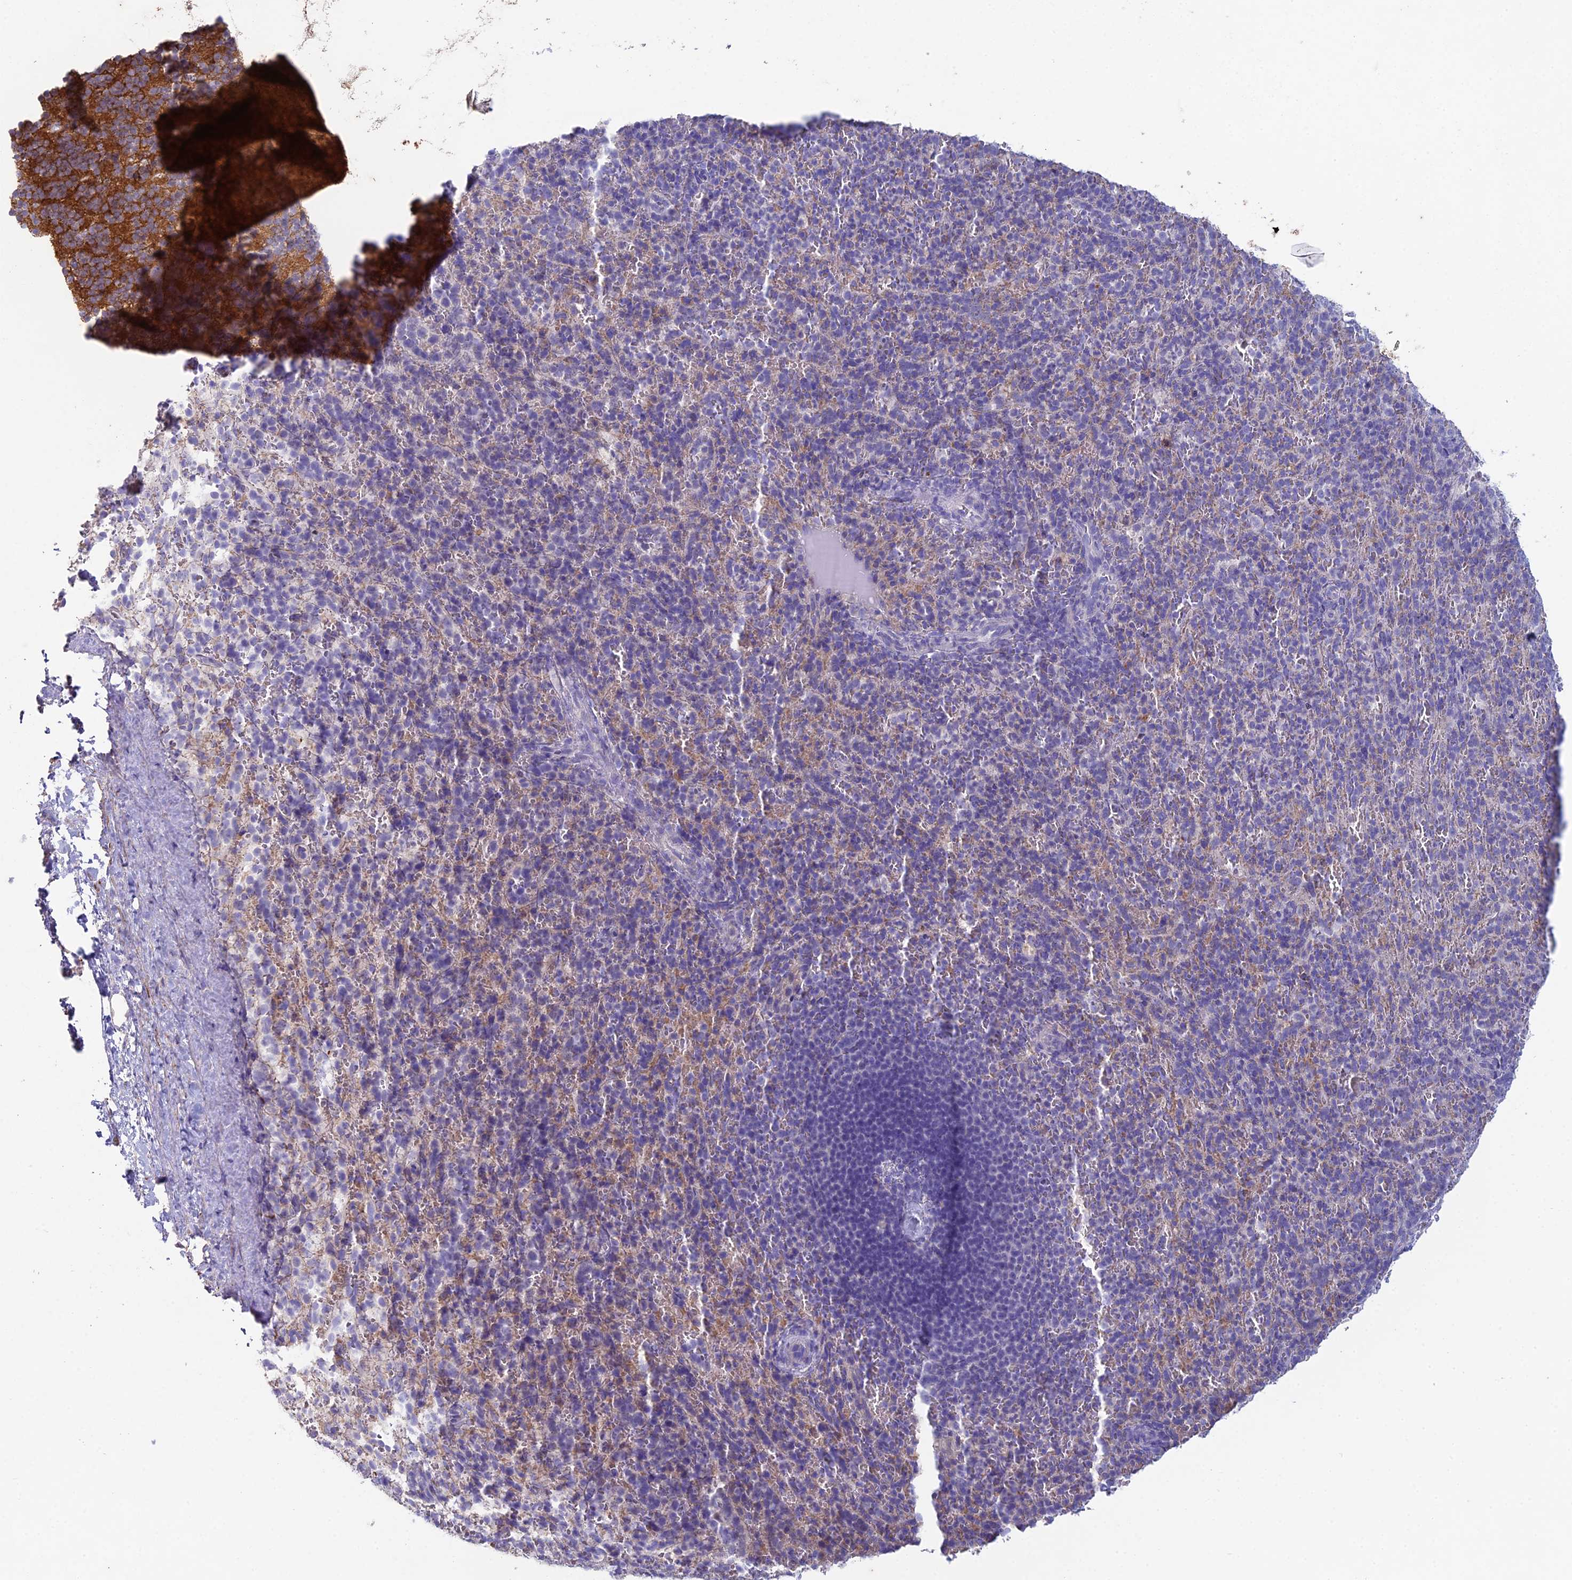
{"staining": {"intensity": "negative", "quantity": "none", "location": "none"}, "tissue": "spleen", "cell_type": "Cells in red pulp", "image_type": "normal", "snomed": [{"axis": "morphology", "description": "Normal tissue, NOS"}, {"axis": "topography", "description": "Spleen"}], "caption": "IHC image of unremarkable spleen stained for a protein (brown), which reveals no staining in cells in red pulp. Nuclei are stained in blue.", "gene": "NCAM1", "patient": {"sex": "female", "age": 21}}